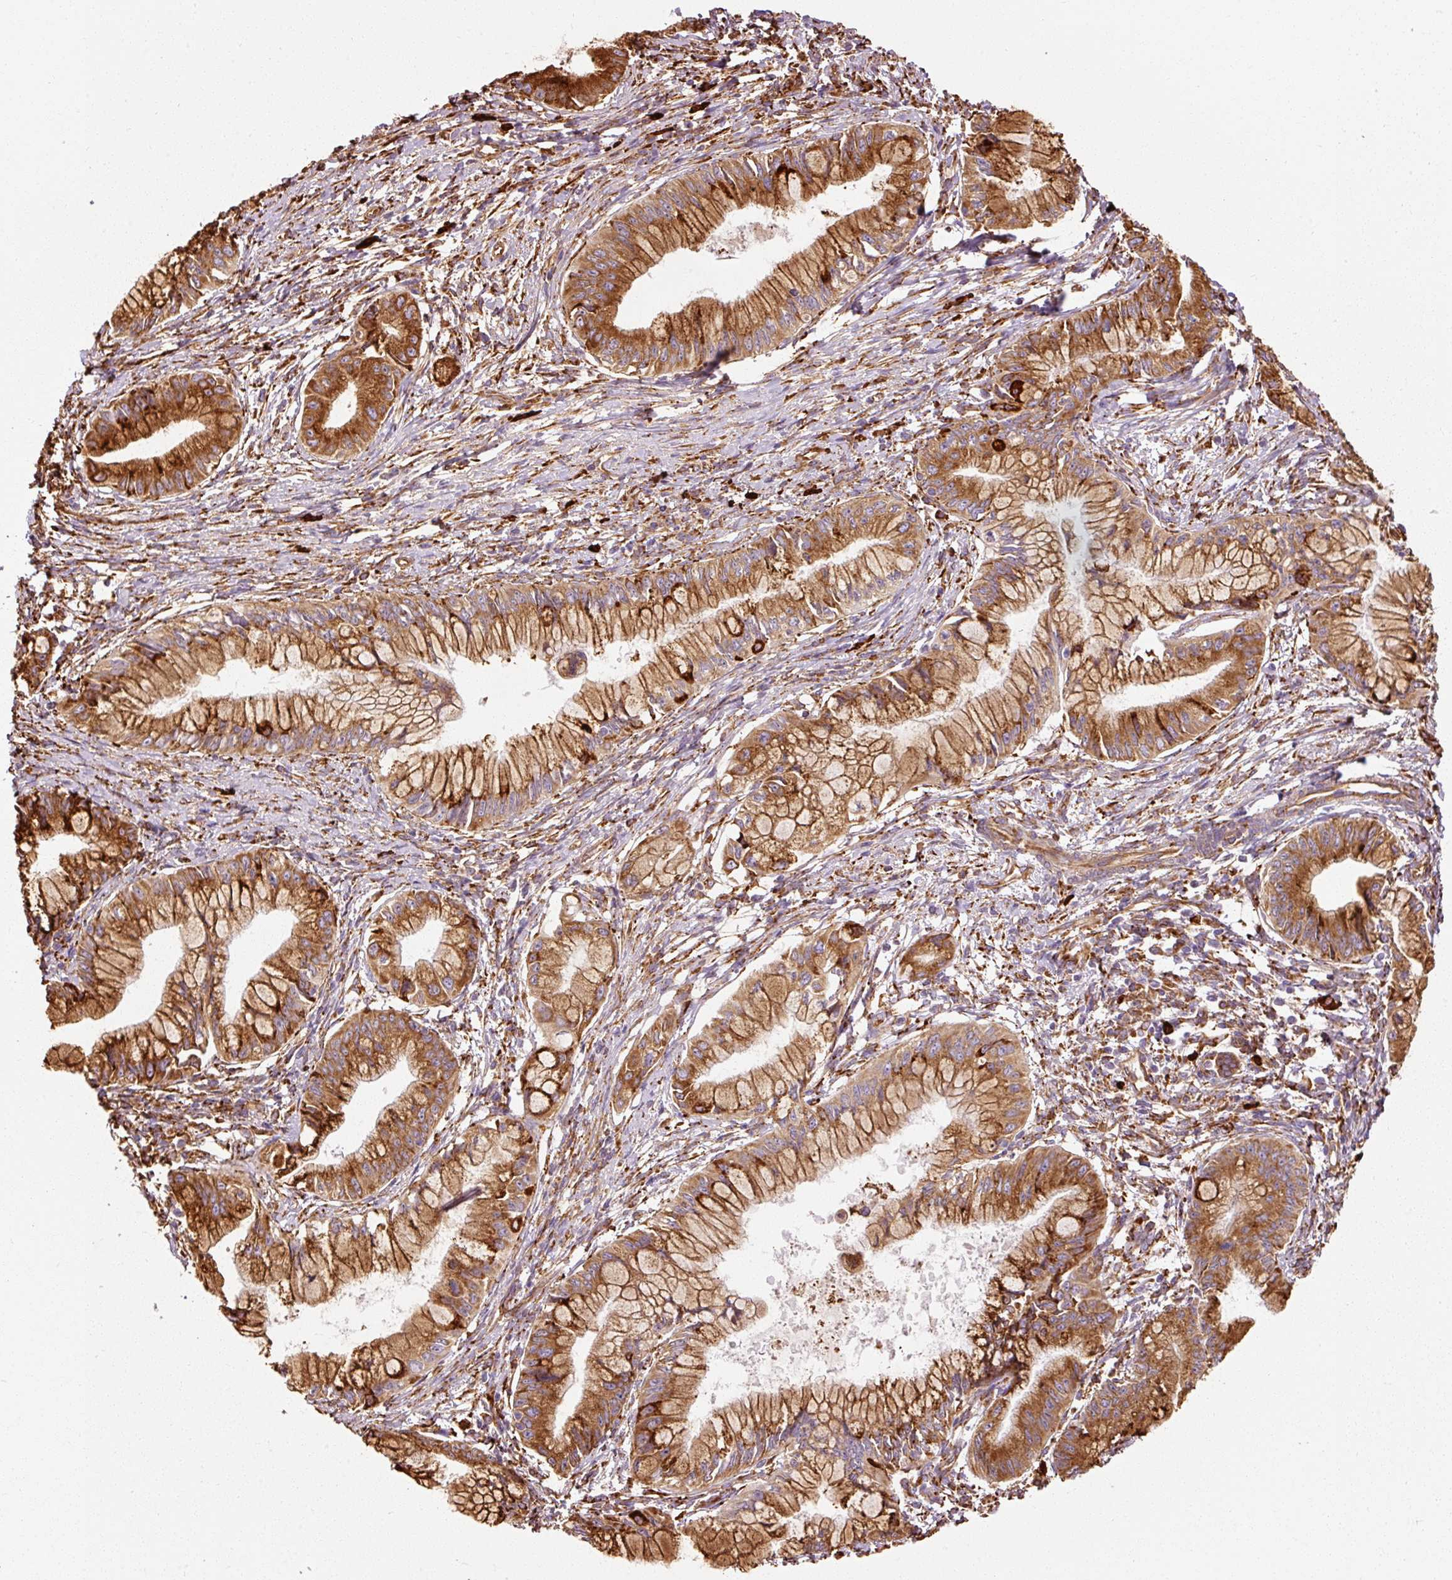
{"staining": {"intensity": "strong", "quantity": ">75%", "location": "cytoplasmic/membranous"}, "tissue": "pancreatic cancer", "cell_type": "Tumor cells", "image_type": "cancer", "snomed": [{"axis": "morphology", "description": "Adenocarcinoma, NOS"}, {"axis": "topography", "description": "Pancreas"}], "caption": "Immunohistochemical staining of pancreatic adenocarcinoma demonstrates high levels of strong cytoplasmic/membranous expression in approximately >75% of tumor cells.", "gene": "KLC1", "patient": {"sex": "male", "age": 48}}